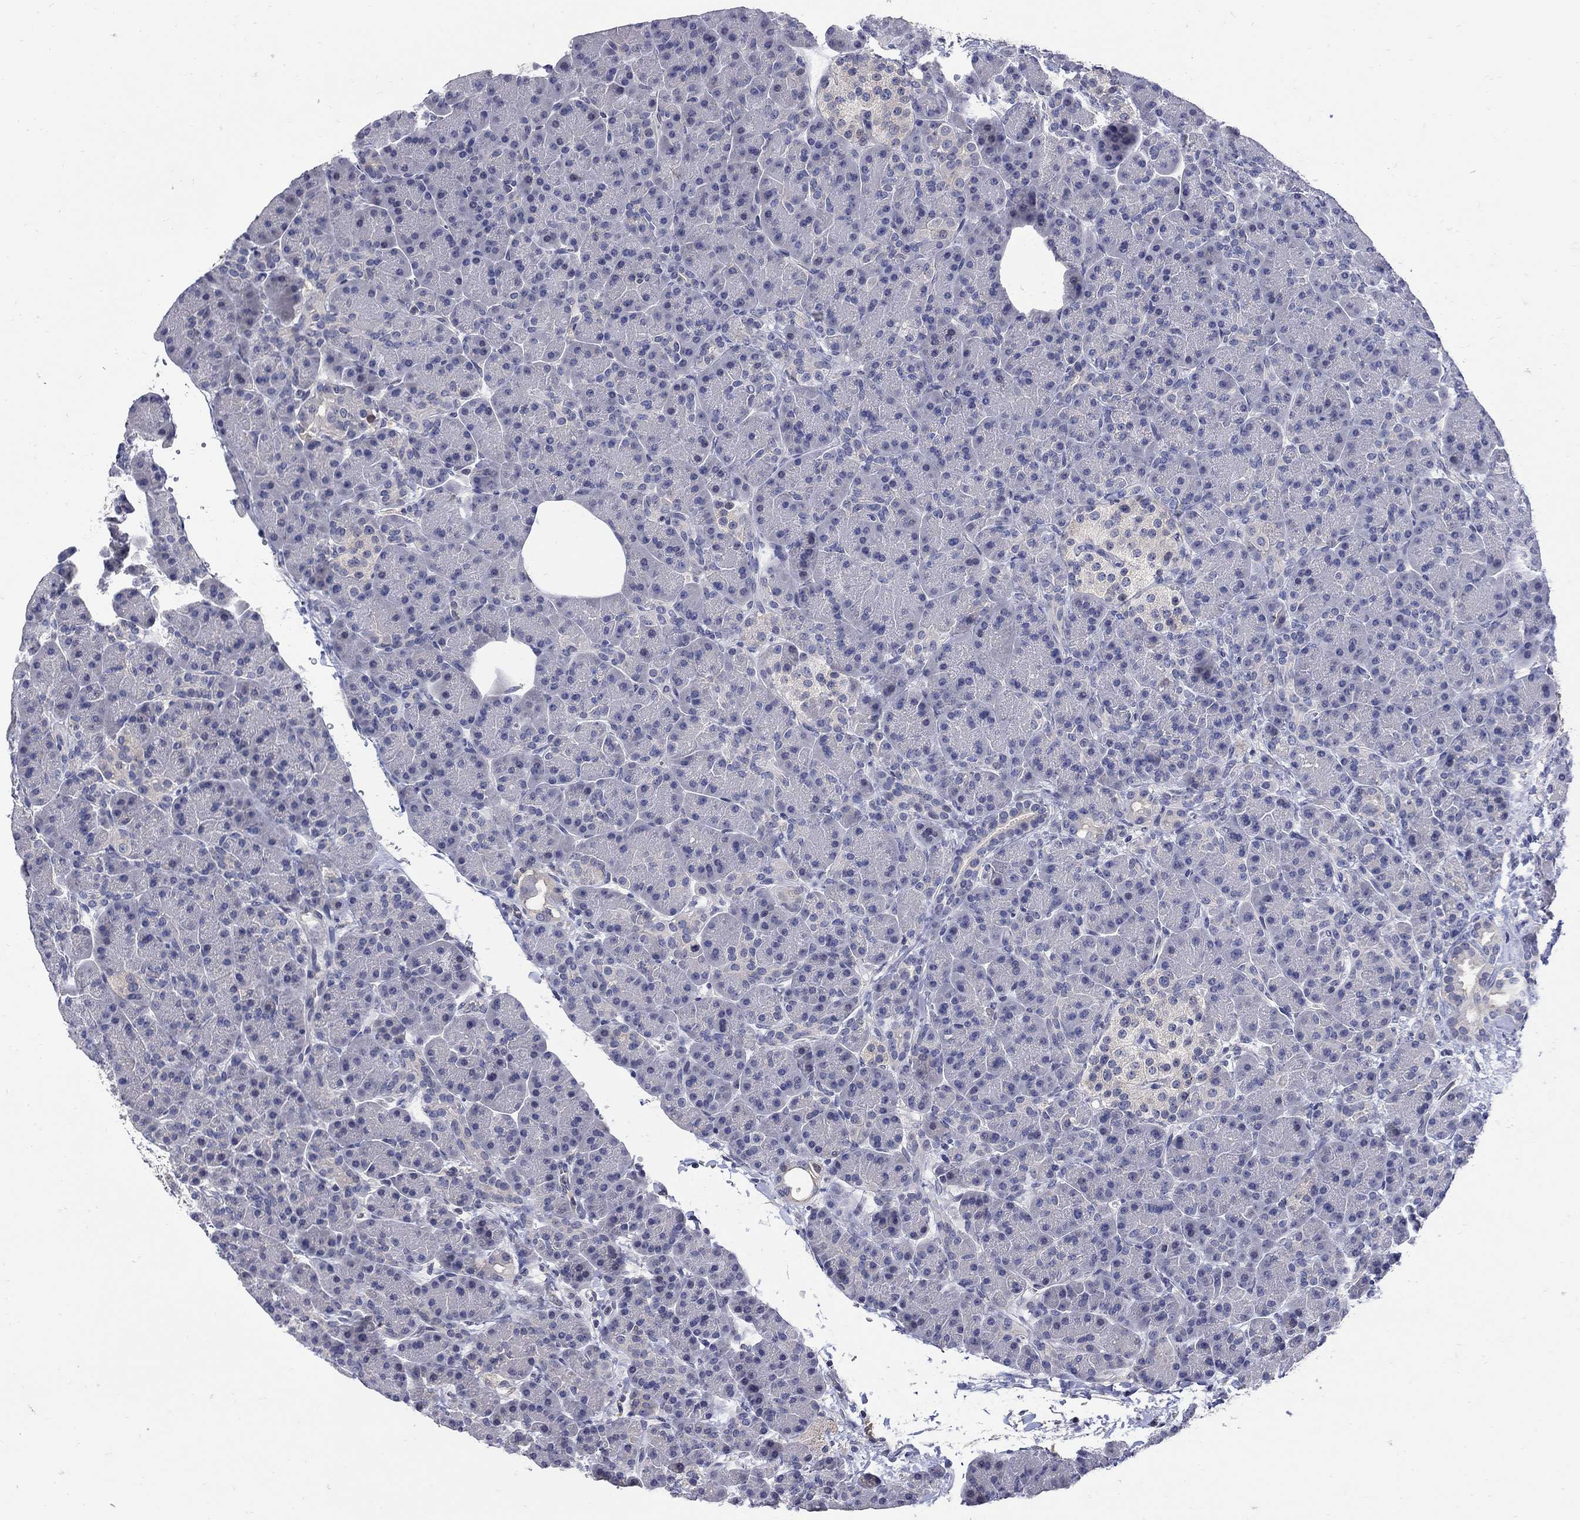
{"staining": {"intensity": "negative", "quantity": "none", "location": "none"}, "tissue": "pancreas", "cell_type": "Exocrine glandular cells", "image_type": "normal", "snomed": [{"axis": "morphology", "description": "Normal tissue, NOS"}, {"axis": "topography", "description": "Pancreas"}], "caption": "A micrograph of pancreas stained for a protein demonstrates no brown staining in exocrine glandular cells.", "gene": "CETN1", "patient": {"sex": "female", "age": 63}}